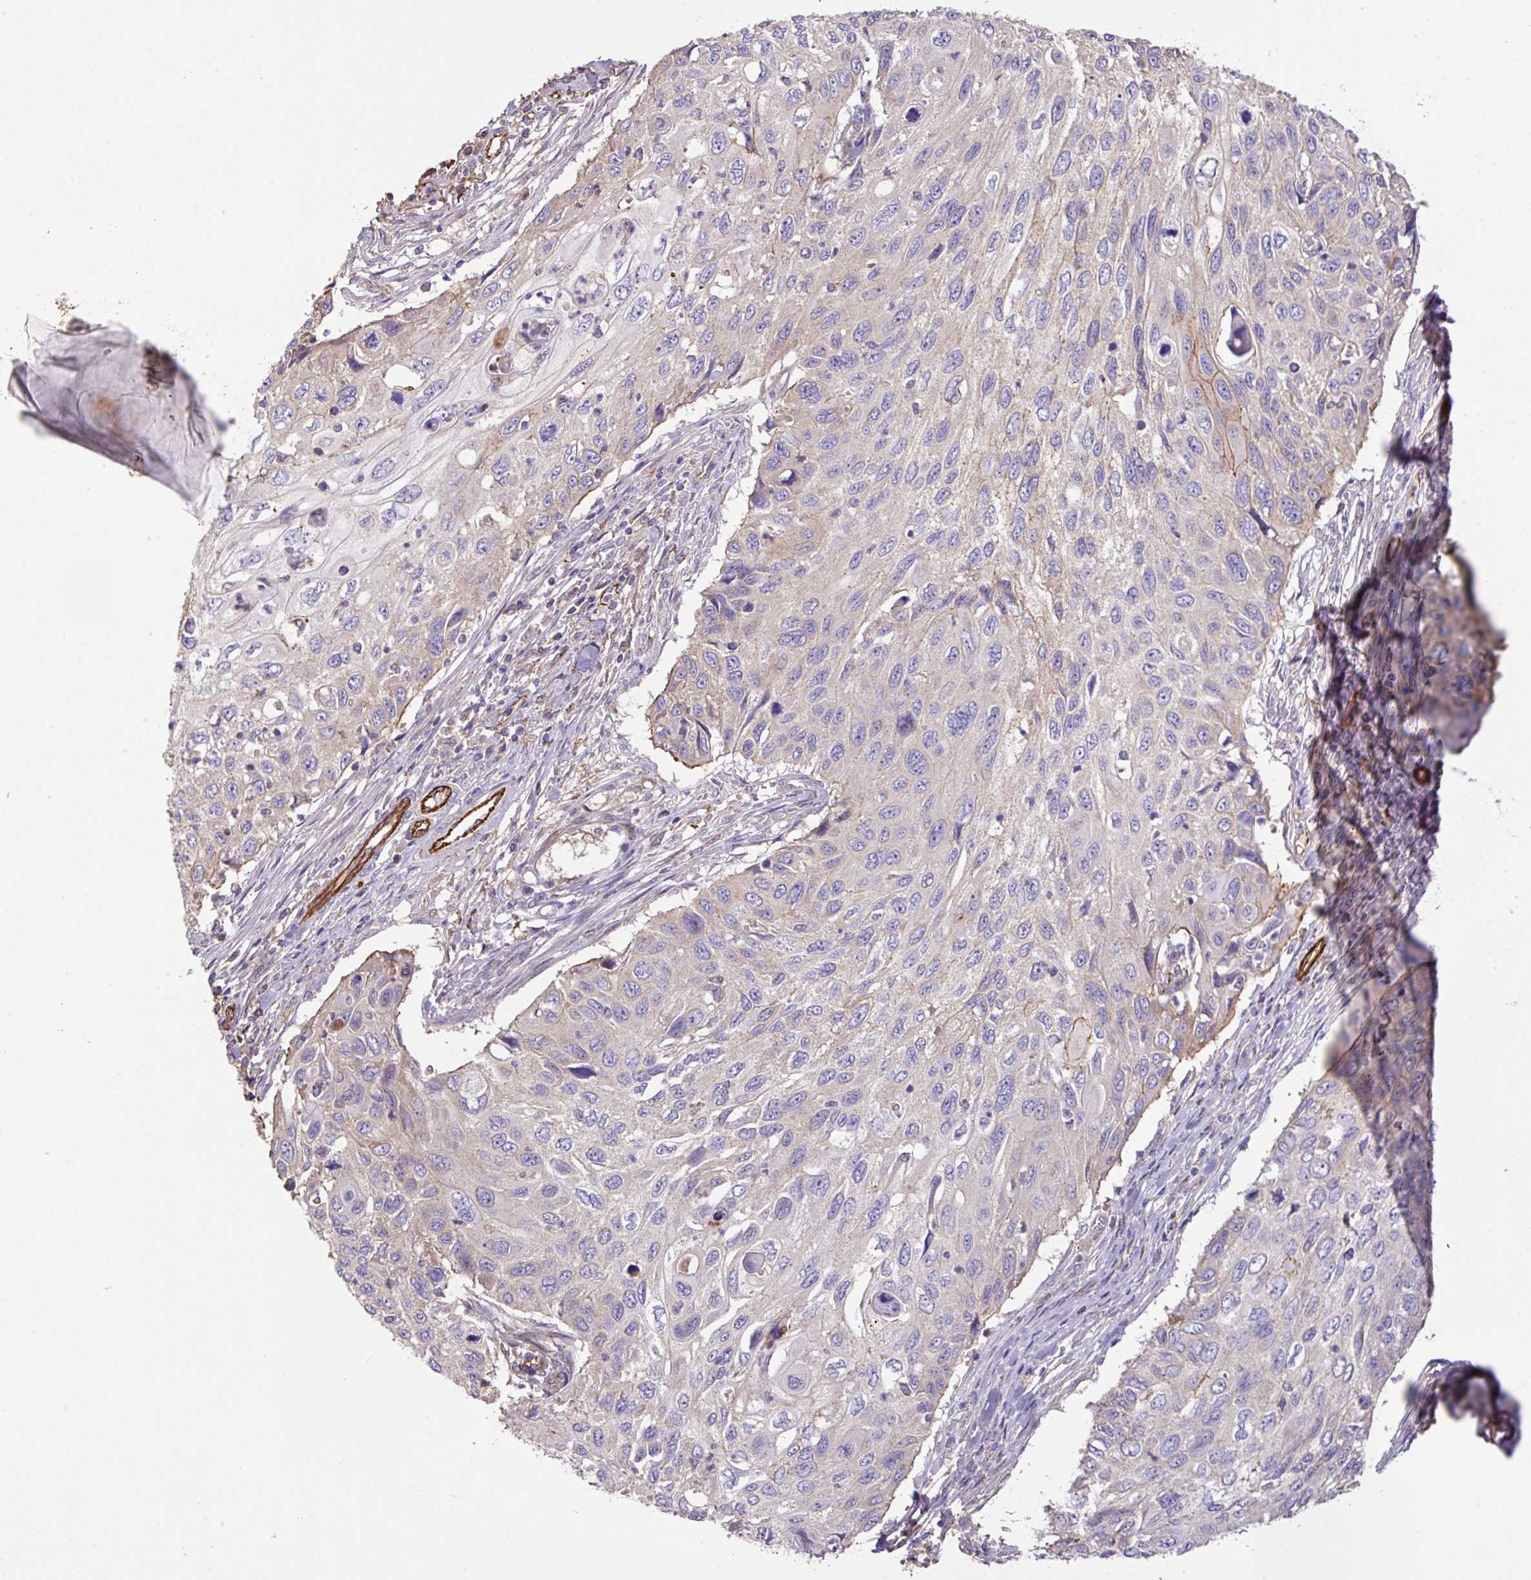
{"staining": {"intensity": "weak", "quantity": "<25%", "location": "cytoplasmic/membranous"}, "tissue": "cervical cancer", "cell_type": "Tumor cells", "image_type": "cancer", "snomed": [{"axis": "morphology", "description": "Squamous cell carcinoma, NOS"}, {"axis": "topography", "description": "Cervix"}], "caption": "Immunohistochemical staining of human cervical cancer demonstrates no significant staining in tumor cells. (DAB immunohistochemistry, high magnification).", "gene": "LRRC53", "patient": {"sex": "female", "age": 70}}